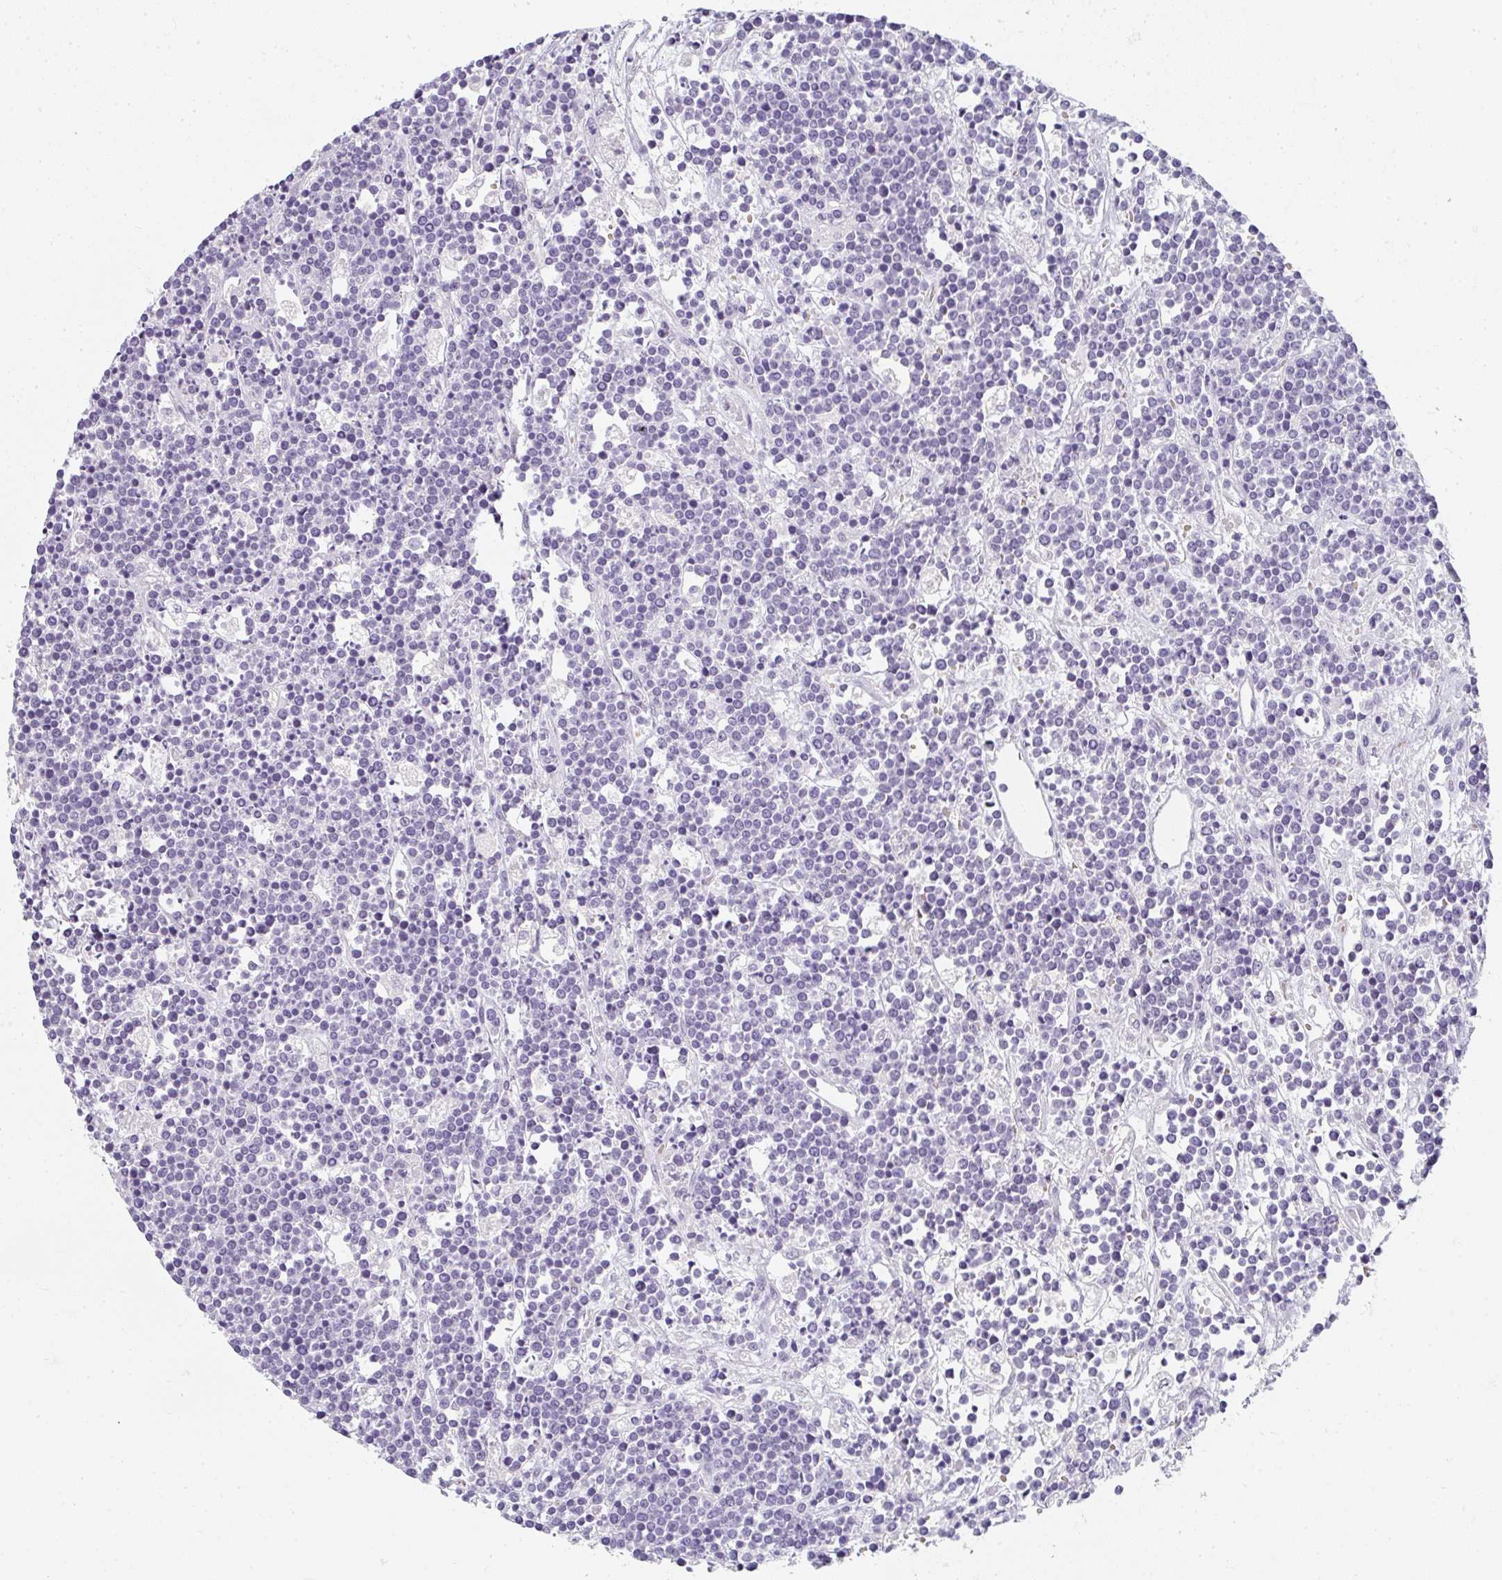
{"staining": {"intensity": "negative", "quantity": "none", "location": "none"}, "tissue": "lymphoma", "cell_type": "Tumor cells", "image_type": "cancer", "snomed": [{"axis": "morphology", "description": "Malignant lymphoma, non-Hodgkin's type, High grade"}, {"axis": "topography", "description": "Ovary"}], "caption": "An image of human malignant lymphoma, non-Hodgkin's type (high-grade) is negative for staining in tumor cells.", "gene": "NEU2", "patient": {"sex": "female", "age": 56}}